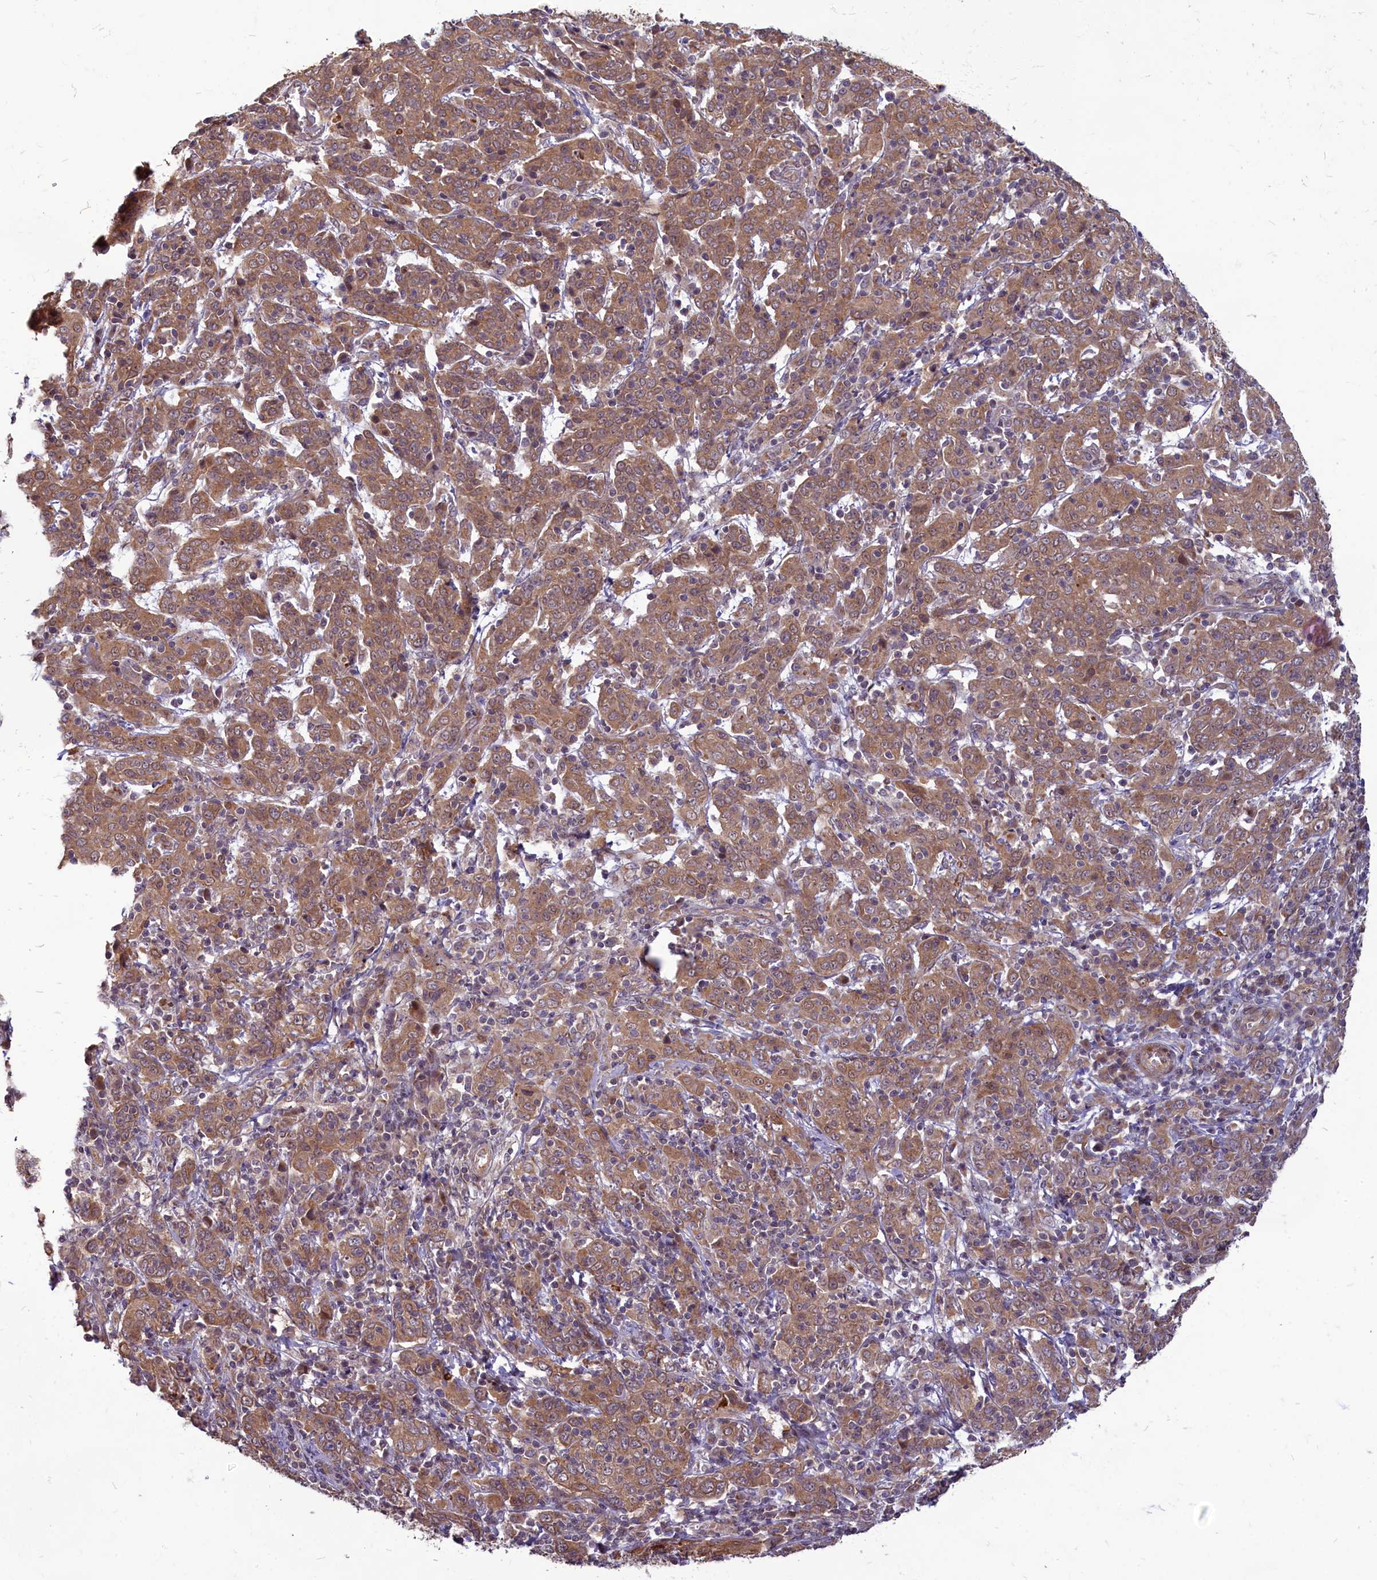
{"staining": {"intensity": "moderate", "quantity": ">75%", "location": "cytoplasmic/membranous"}, "tissue": "cervical cancer", "cell_type": "Tumor cells", "image_type": "cancer", "snomed": [{"axis": "morphology", "description": "Squamous cell carcinoma, NOS"}, {"axis": "topography", "description": "Cervix"}], "caption": "Cervical squamous cell carcinoma stained with a brown dye exhibits moderate cytoplasmic/membranous positive staining in approximately >75% of tumor cells.", "gene": "MYCBP", "patient": {"sex": "female", "age": 67}}